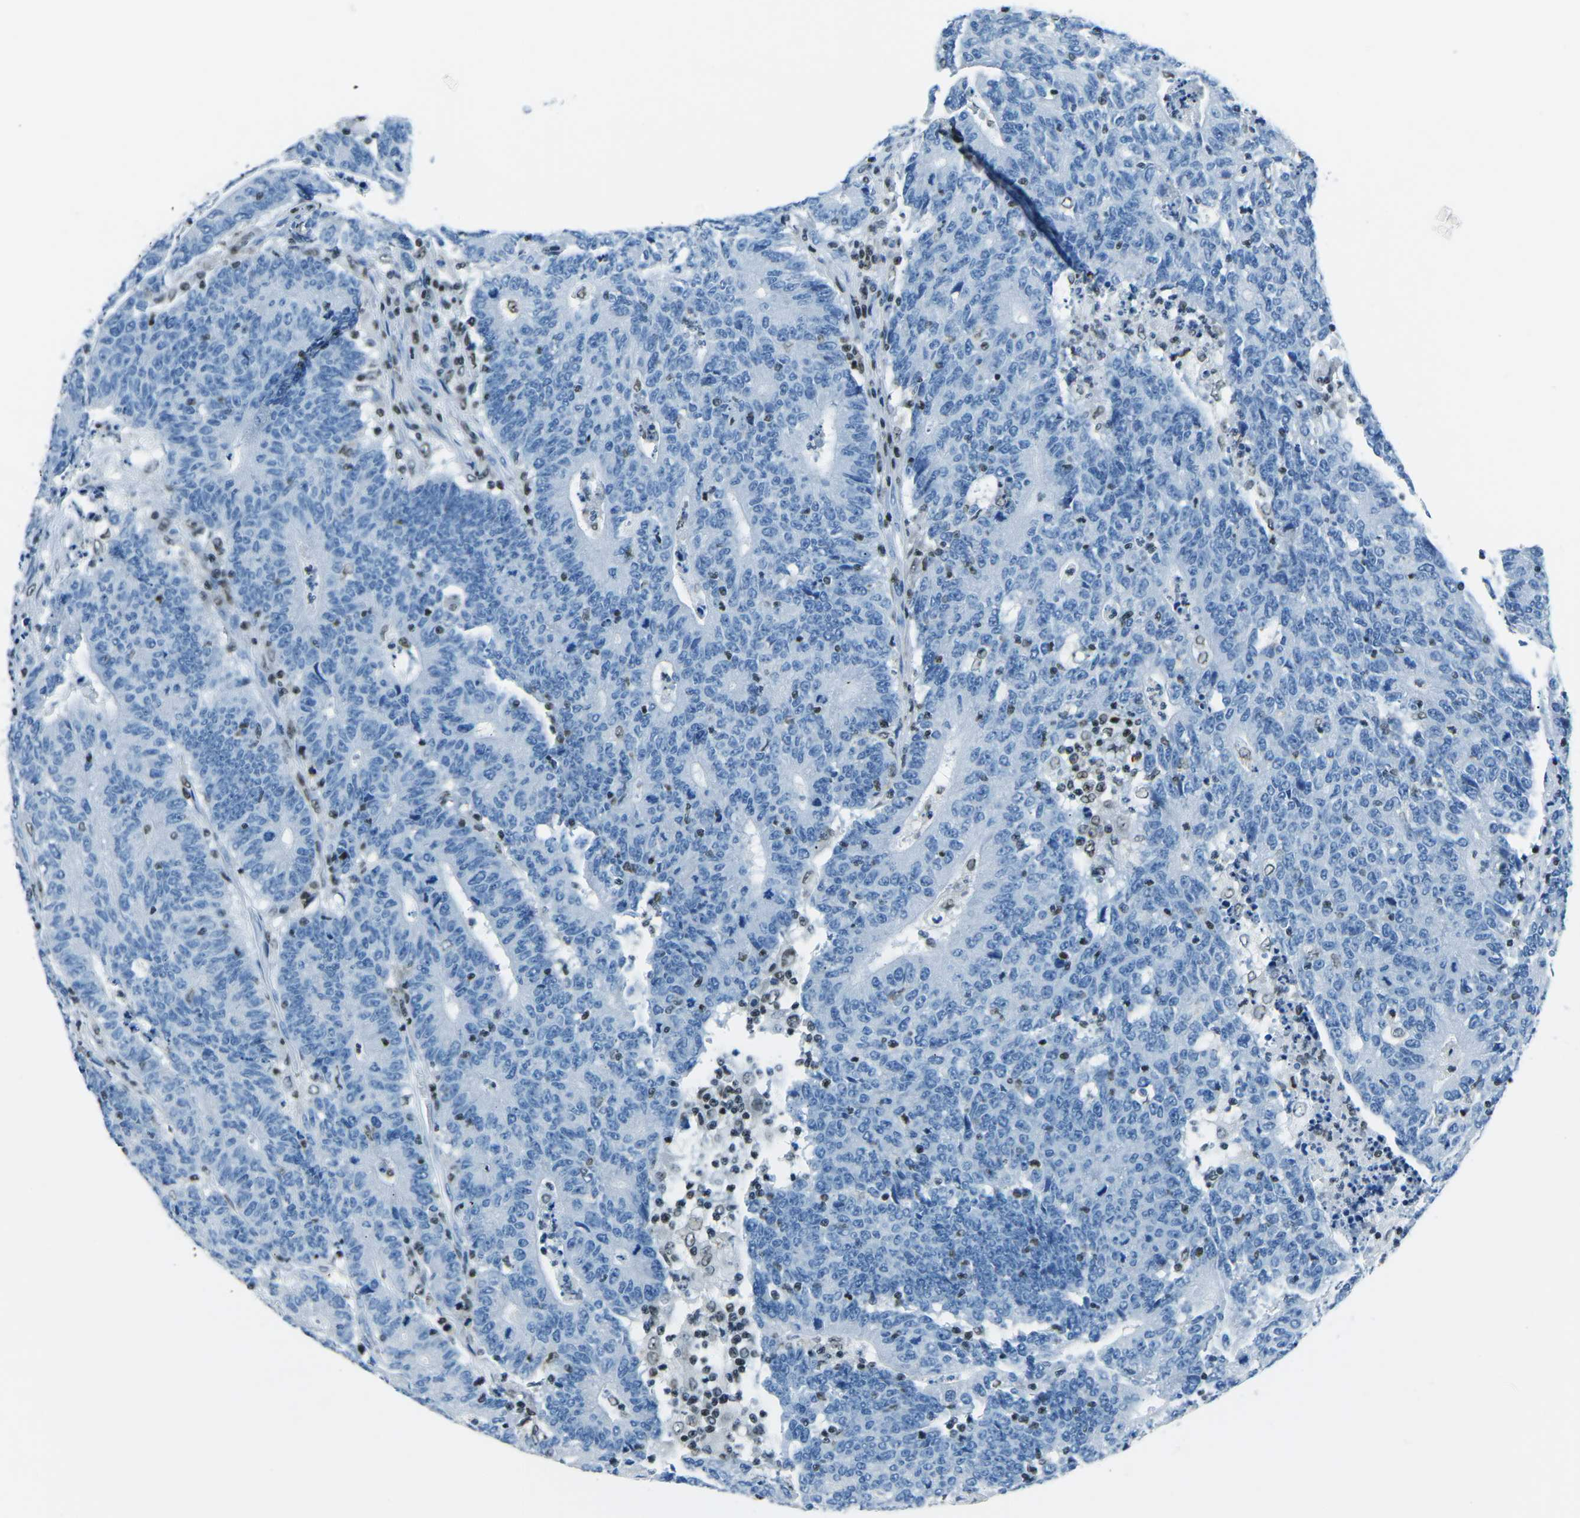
{"staining": {"intensity": "negative", "quantity": "none", "location": "none"}, "tissue": "colorectal cancer", "cell_type": "Tumor cells", "image_type": "cancer", "snomed": [{"axis": "morphology", "description": "Normal tissue, NOS"}, {"axis": "morphology", "description": "Adenocarcinoma, NOS"}, {"axis": "topography", "description": "Colon"}], "caption": "IHC histopathology image of human adenocarcinoma (colorectal) stained for a protein (brown), which reveals no positivity in tumor cells.", "gene": "CELF2", "patient": {"sex": "female", "age": 75}}